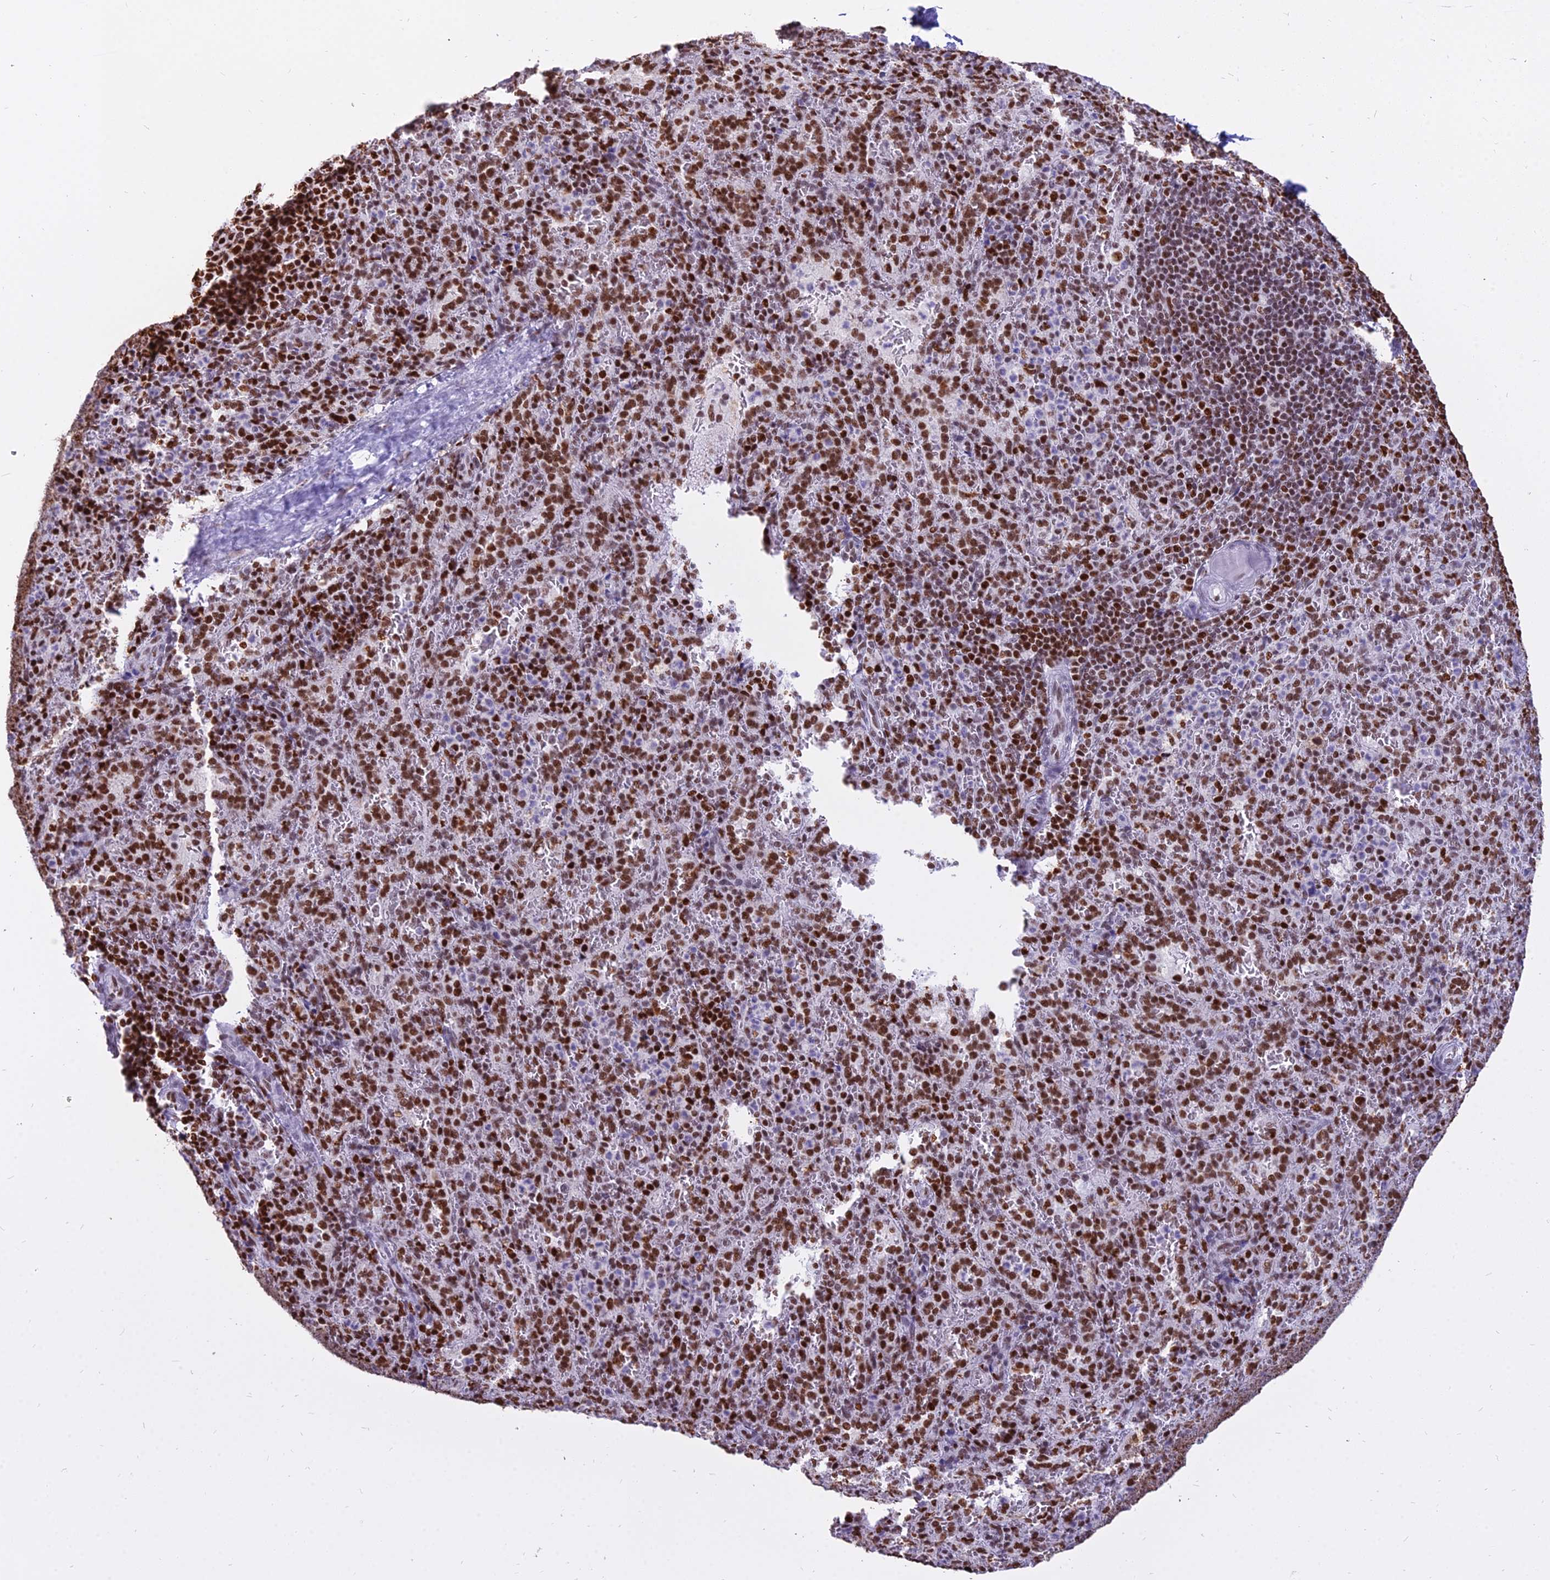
{"staining": {"intensity": "strong", "quantity": "25%-75%", "location": "nuclear"}, "tissue": "spleen", "cell_type": "Cells in red pulp", "image_type": "normal", "snomed": [{"axis": "morphology", "description": "Normal tissue, NOS"}, {"axis": "topography", "description": "Spleen"}], "caption": "Protein staining of unremarkable spleen displays strong nuclear staining in approximately 25%-75% of cells in red pulp. Immunohistochemistry stains the protein in brown and the nuclei are stained blue.", "gene": "PARP1", "patient": {"sex": "female", "age": 21}}